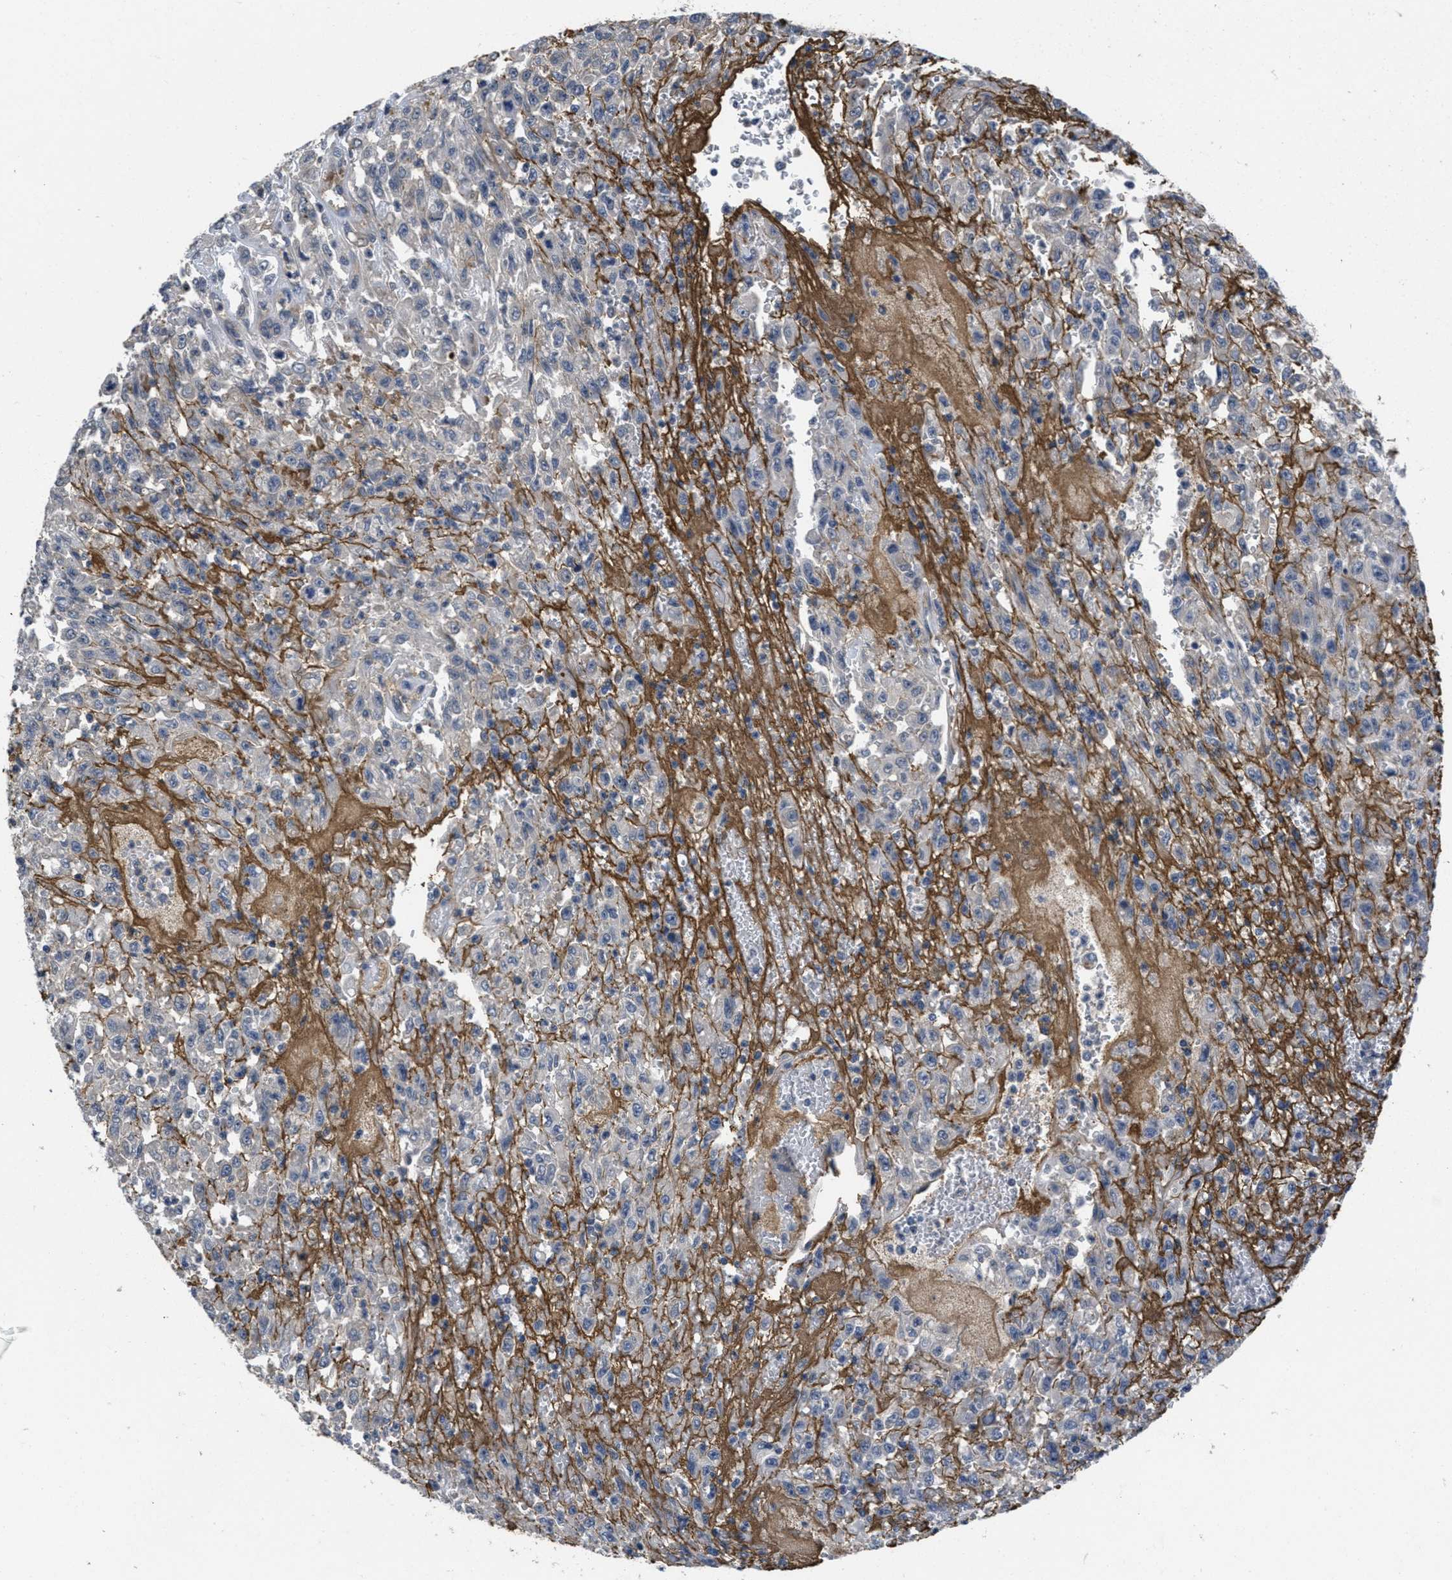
{"staining": {"intensity": "negative", "quantity": "none", "location": "none"}, "tissue": "urothelial cancer", "cell_type": "Tumor cells", "image_type": "cancer", "snomed": [{"axis": "morphology", "description": "Urothelial carcinoma, High grade"}, {"axis": "topography", "description": "Urinary bladder"}], "caption": "There is no significant staining in tumor cells of high-grade urothelial carcinoma.", "gene": "ANGPT1", "patient": {"sex": "male", "age": 46}}